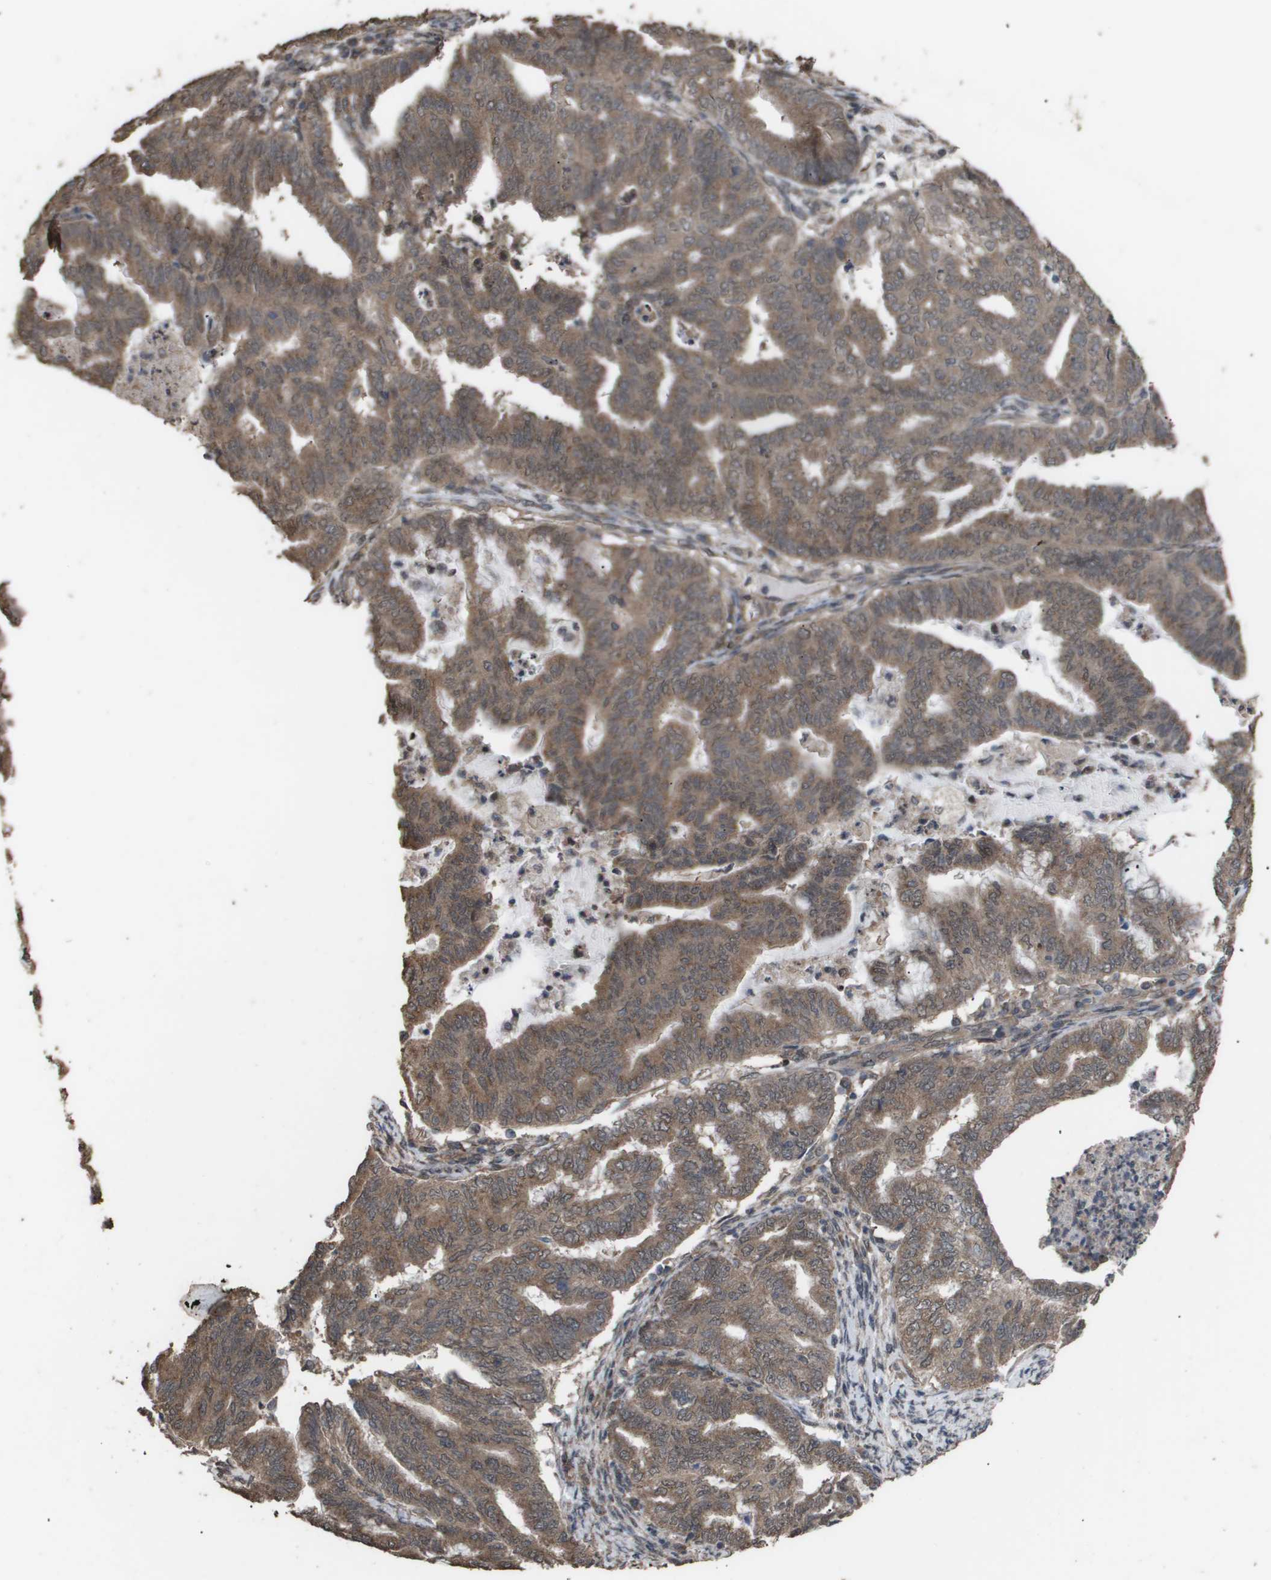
{"staining": {"intensity": "moderate", "quantity": ">75%", "location": "cytoplasmic/membranous"}, "tissue": "endometrial cancer", "cell_type": "Tumor cells", "image_type": "cancer", "snomed": [{"axis": "morphology", "description": "Adenocarcinoma, NOS"}, {"axis": "topography", "description": "Endometrium"}], "caption": "Immunohistochemical staining of human endometrial cancer demonstrates moderate cytoplasmic/membranous protein expression in approximately >75% of tumor cells.", "gene": "CUL5", "patient": {"sex": "female", "age": 79}}